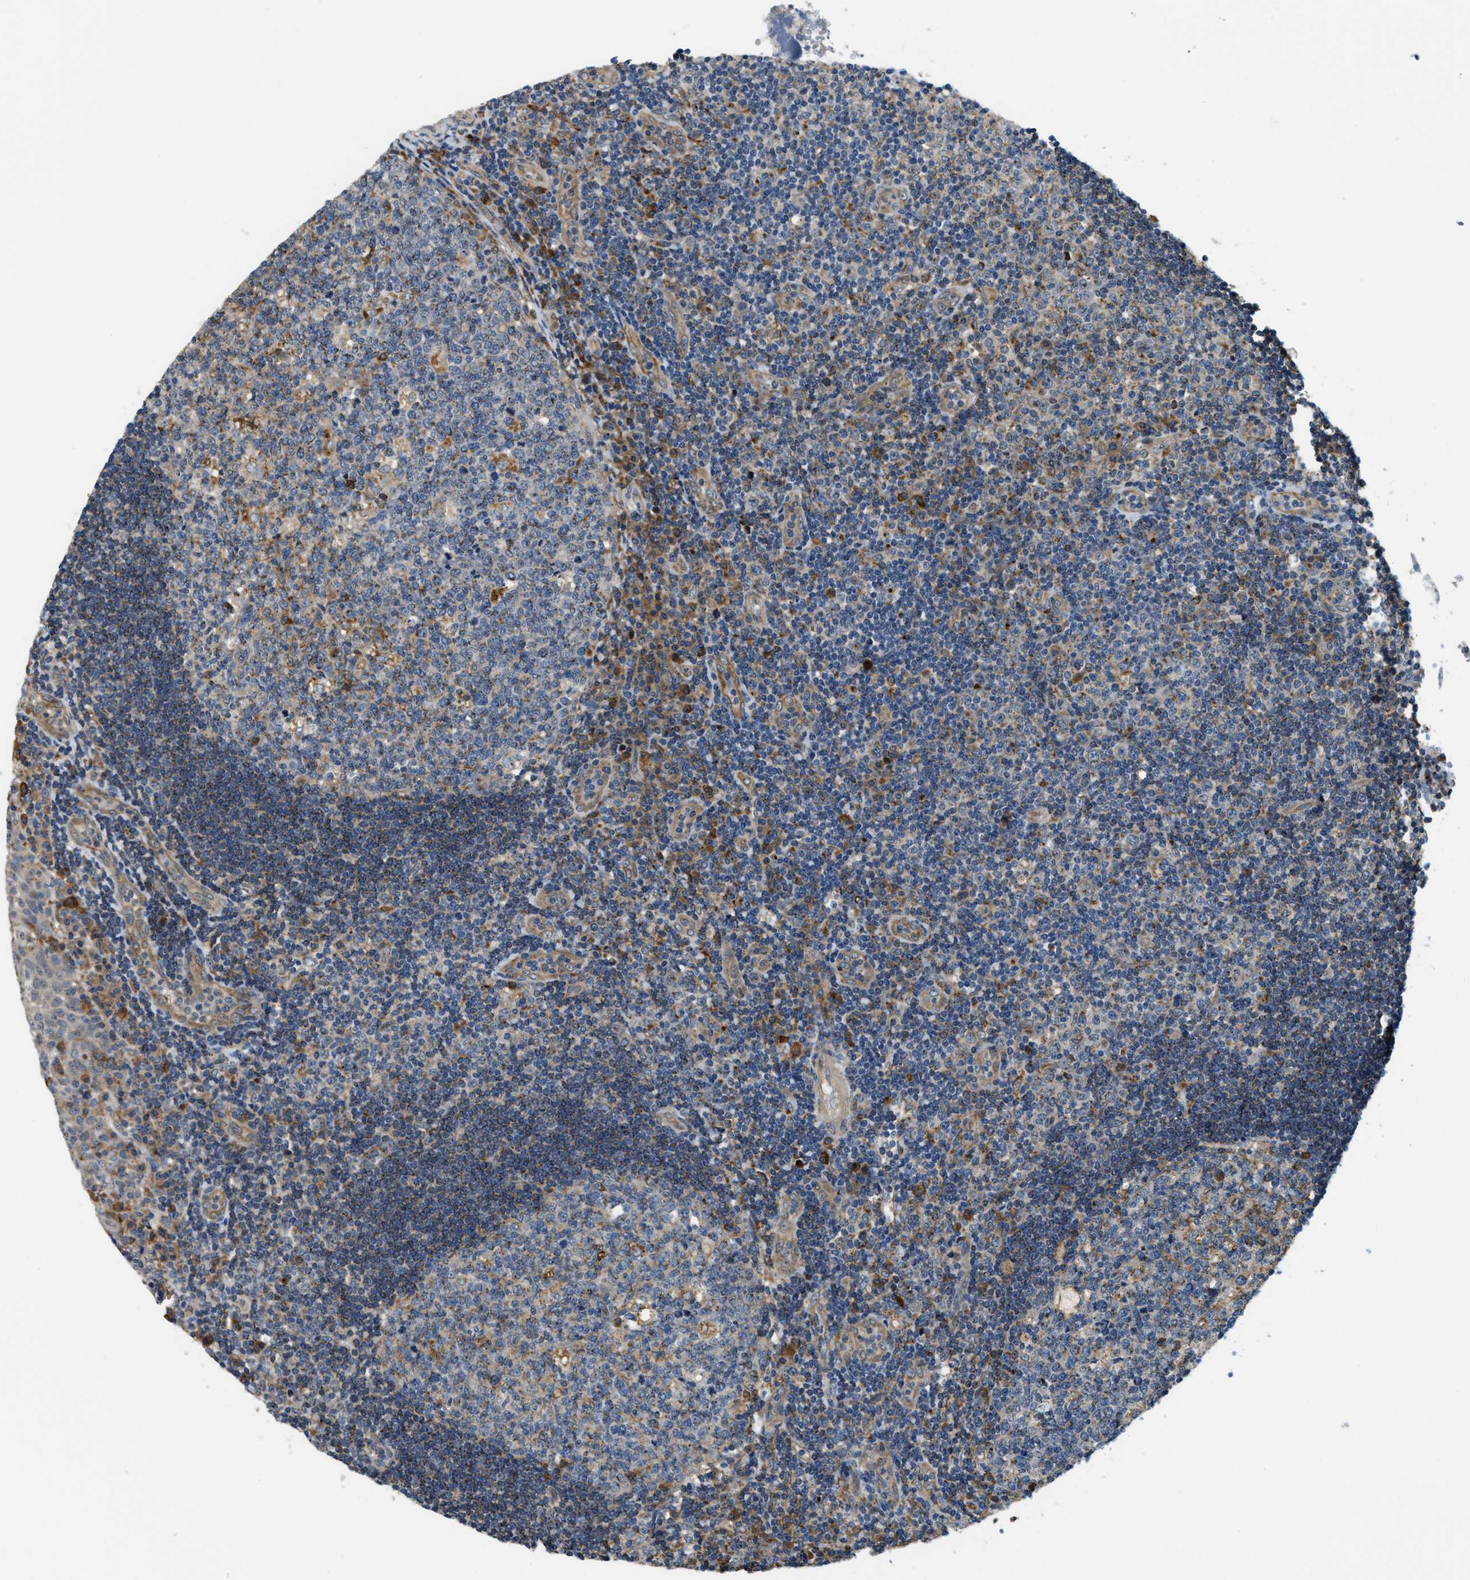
{"staining": {"intensity": "moderate", "quantity": "25%-75%", "location": "cytoplasmic/membranous"}, "tissue": "tonsil", "cell_type": "Germinal center cells", "image_type": "normal", "snomed": [{"axis": "morphology", "description": "Normal tissue, NOS"}, {"axis": "topography", "description": "Tonsil"}], "caption": "IHC staining of normal tonsil, which reveals medium levels of moderate cytoplasmic/membranous positivity in approximately 25%-75% of germinal center cells indicating moderate cytoplasmic/membranous protein staining. The staining was performed using DAB (3,3'-diaminobenzidine) (brown) for protein detection and nuclei were counterstained in hematoxylin (blue).", "gene": "STARD3NL", "patient": {"sex": "female", "age": 40}}